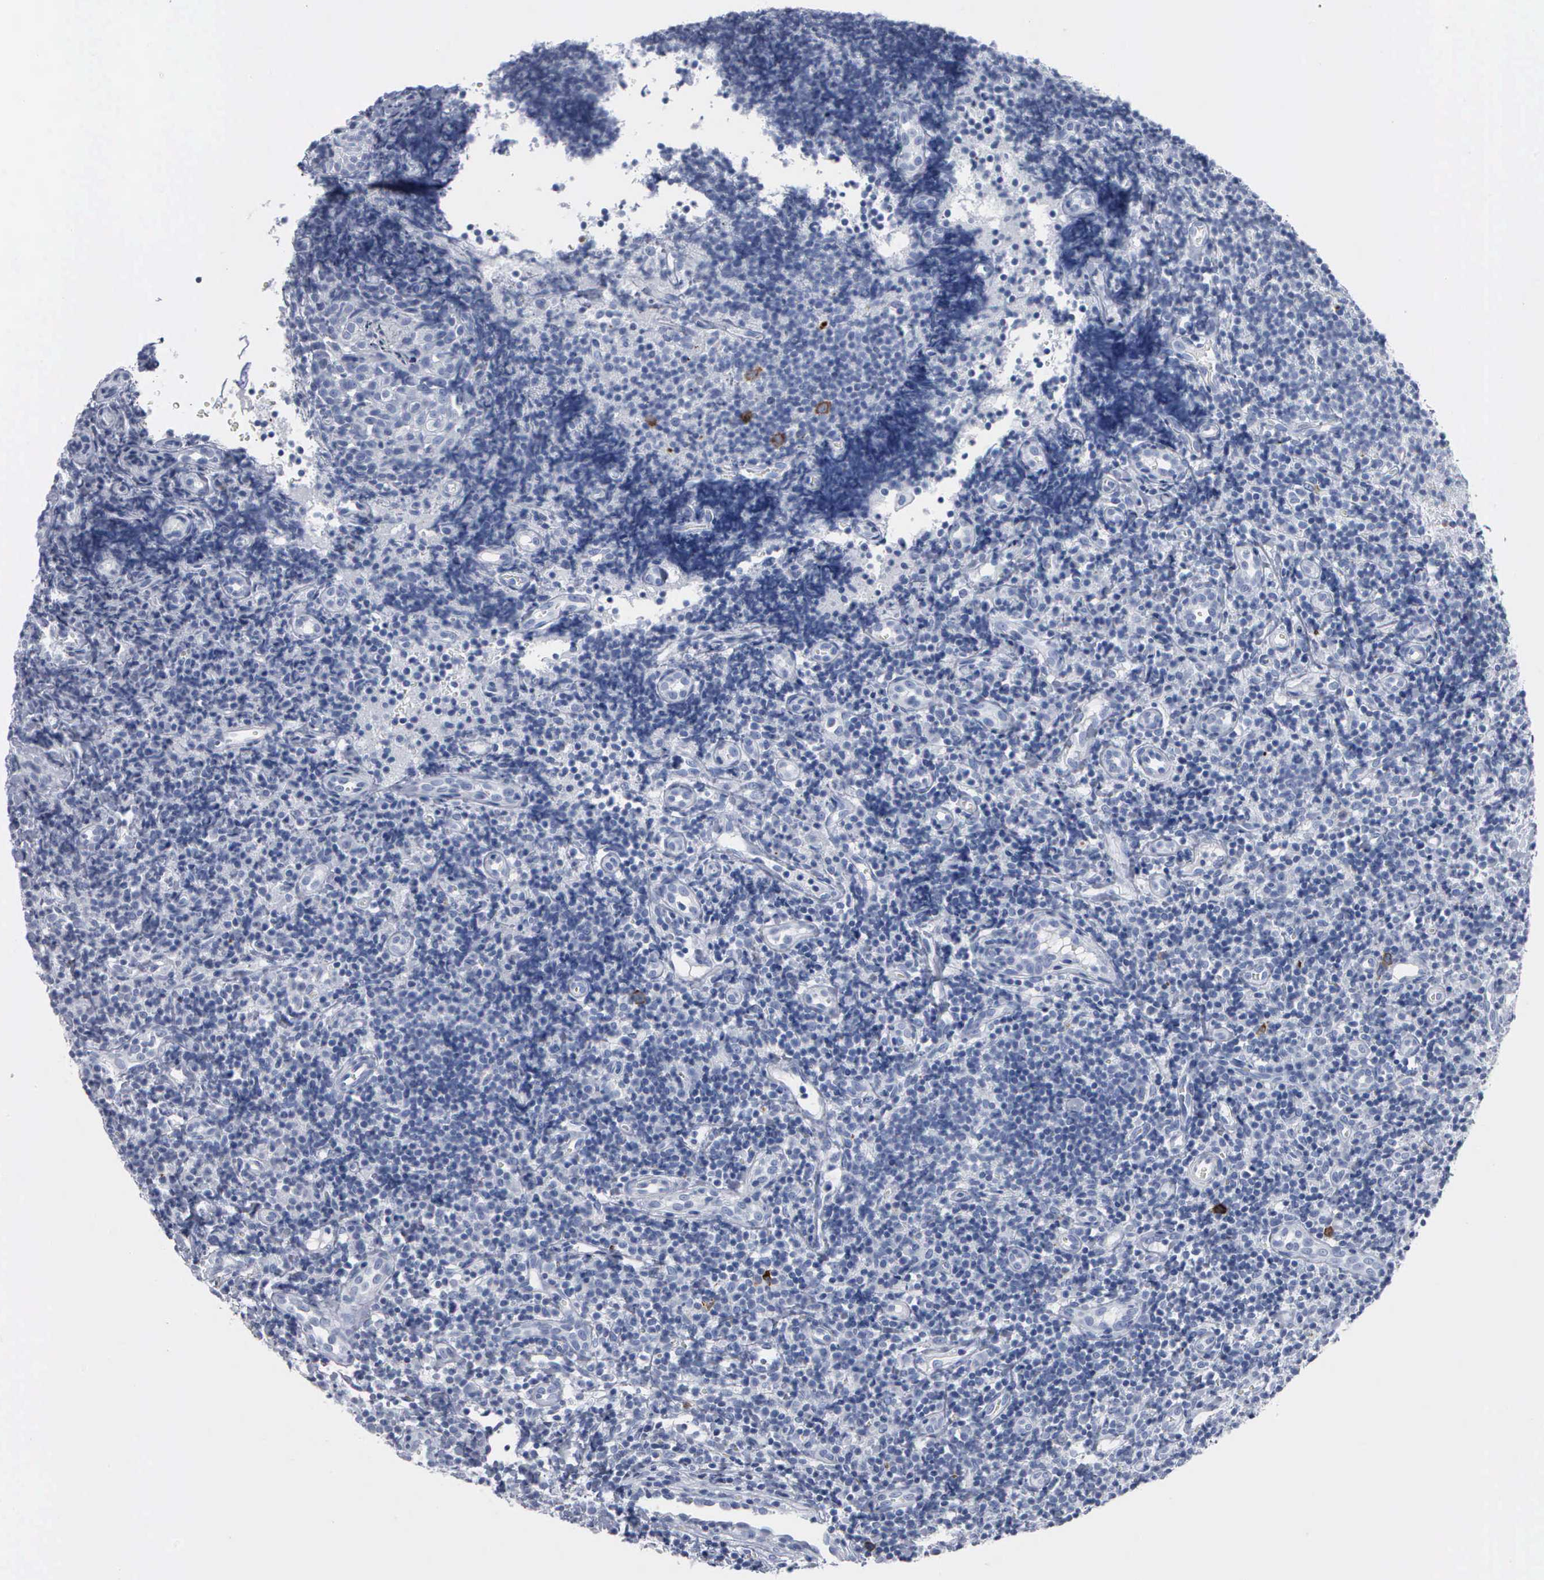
{"staining": {"intensity": "moderate", "quantity": "<25%", "location": "cytoplasmic/membranous"}, "tissue": "tonsil", "cell_type": "Germinal center cells", "image_type": "normal", "snomed": [{"axis": "morphology", "description": "Normal tissue, NOS"}, {"axis": "topography", "description": "Tonsil"}], "caption": "DAB immunohistochemical staining of normal tonsil reveals moderate cytoplasmic/membranous protein staining in about <25% of germinal center cells. Nuclei are stained in blue.", "gene": "CCNB1", "patient": {"sex": "female", "age": 58}}